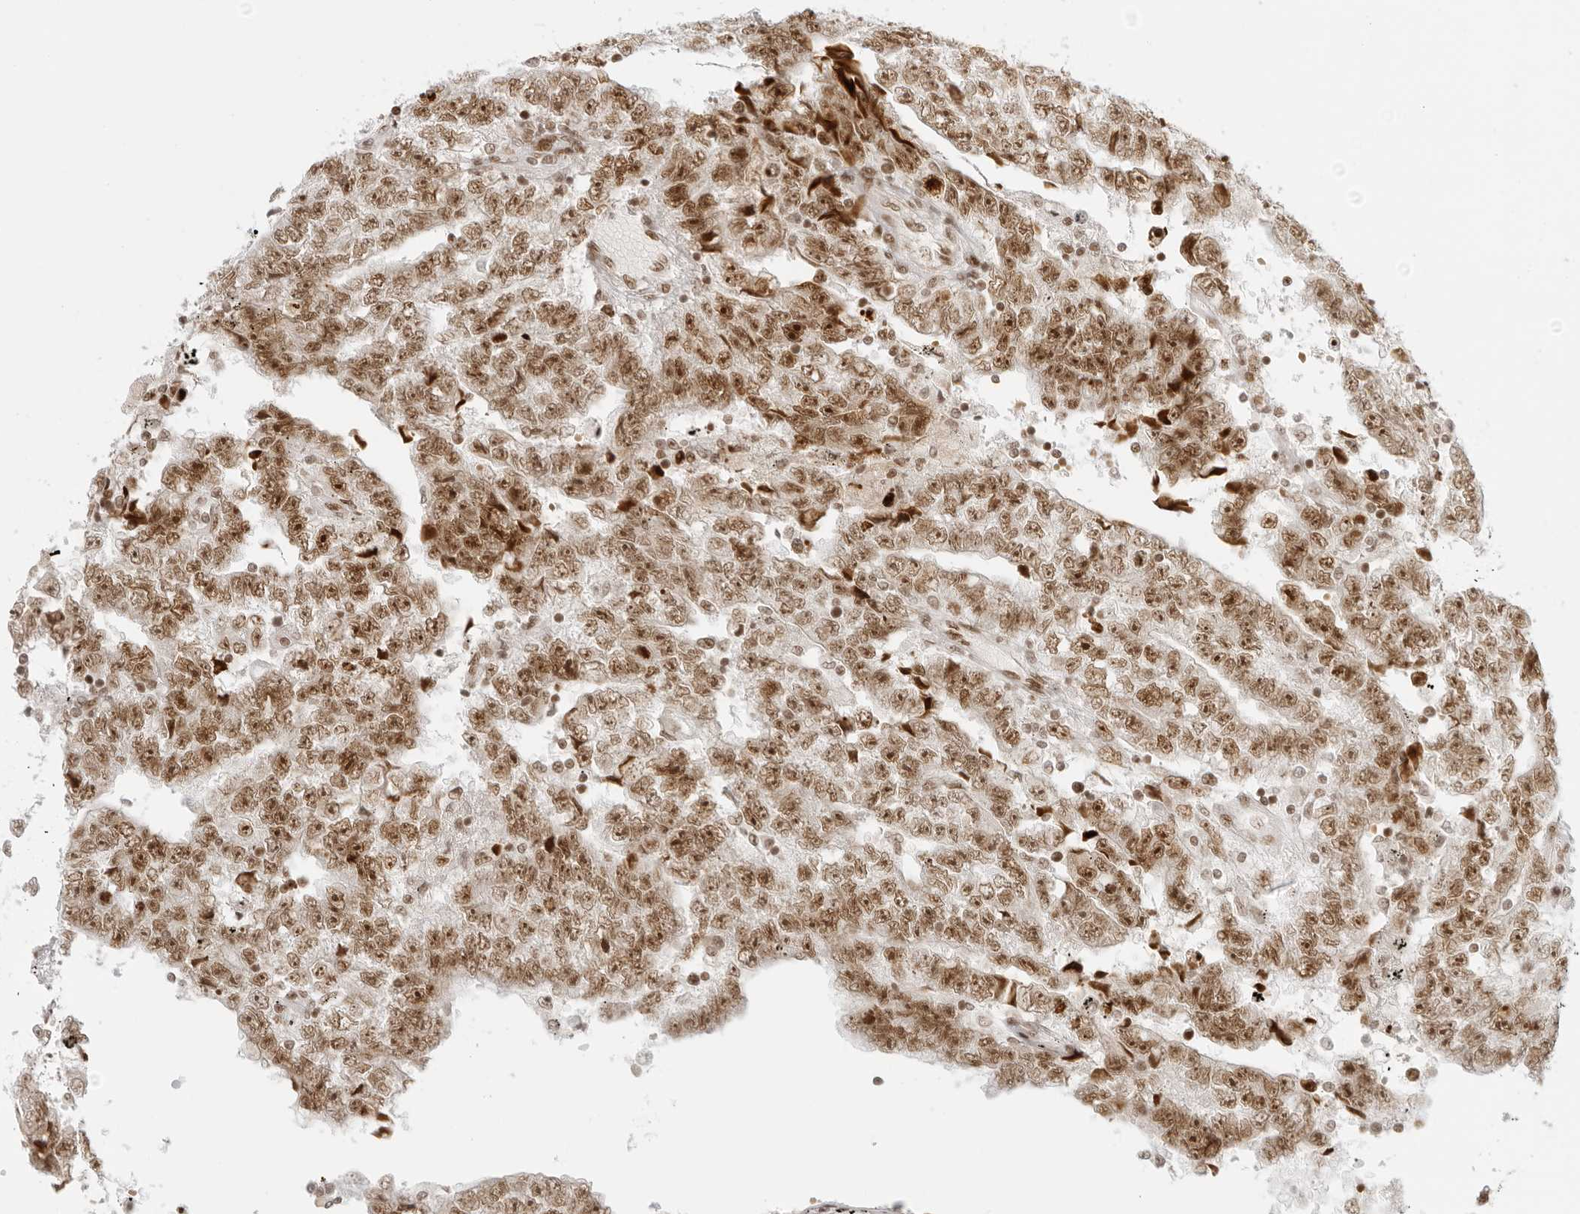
{"staining": {"intensity": "moderate", "quantity": ">75%", "location": "nuclear"}, "tissue": "testis cancer", "cell_type": "Tumor cells", "image_type": "cancer", "snomed": [{"axis": "morphology", "description": "Carcinoma, Embryonal, NOS"}, {"axis": "topography", "description": "Testis"}], "caption": "Tumor cells demonstrate medium levels of moderate nuclear positivity in about >75% of cells in testis cancer. (brown staining indicates protein expression, while blue staining denotes nuclei).", "gene": "RCC1", "patient": {"sex": "male", "age": 25}}